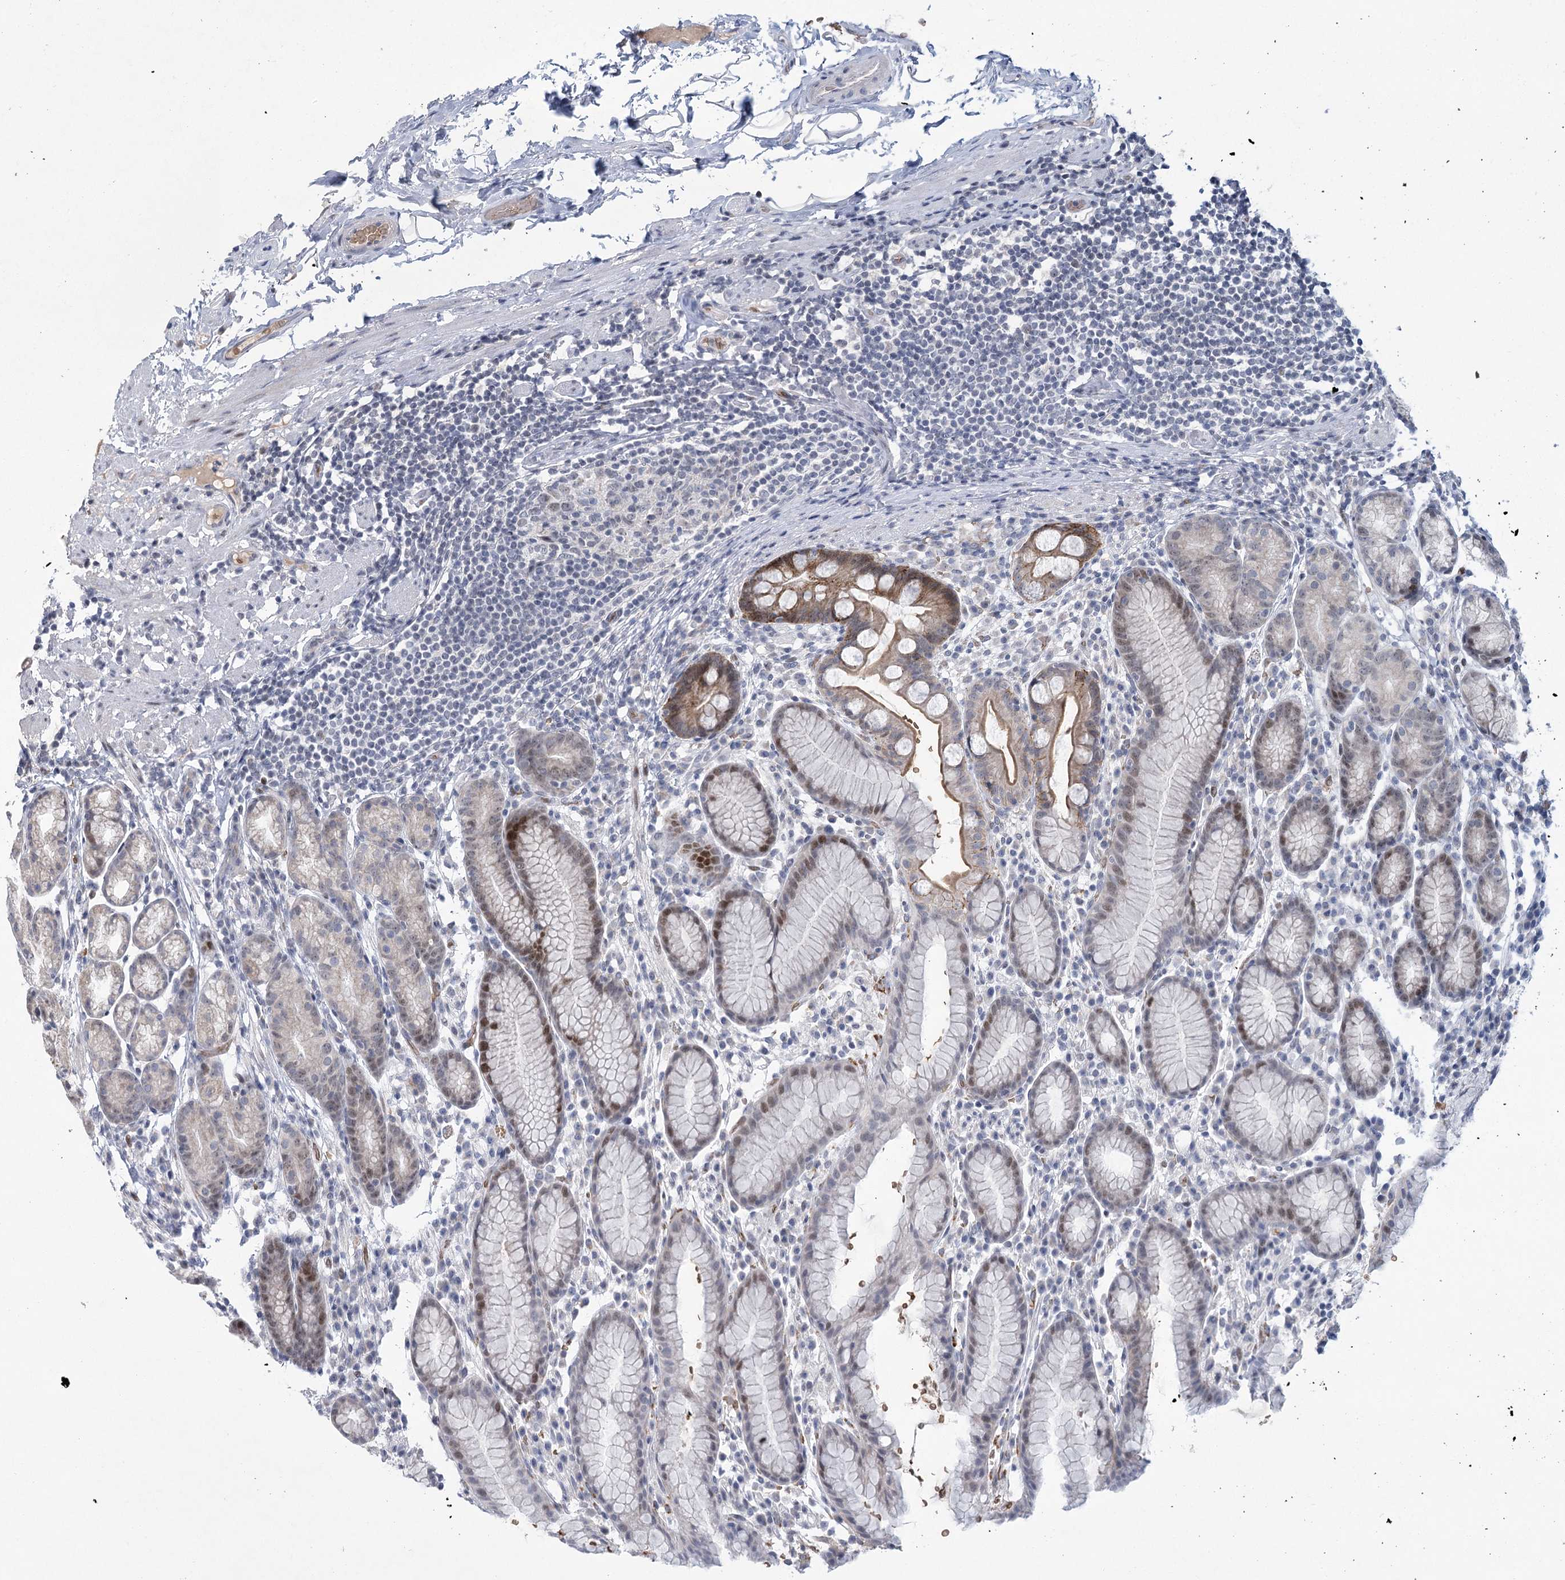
{"staining": {"intensity": "moderate", "quantity": "<25%", "location": "cytoplasmic/membranous,nuclear"}, "tissue": "stomach", "cell_type": "Glandular cells", "image_type": "normal", "snomed": [{"axis": "morphology", "description": "Normal tissue, NOS"}, {"axis": "topography", "description": "Stomach, lower"}], "caption": "The histopathology image shows a brown stain indicating the presence of a protein in the cytoplasmic/membranous,nuclear of glandular cells in stomach. The staining was performed using DAB (3,3'-diaminobenzidine) to visualize the protein expression in brown, while the nuclei were stained in blue with hematoxylin (Magnification: 20x).", "gene": "NSMCE4A", "patient": {"sex": "male", "age": 52}}